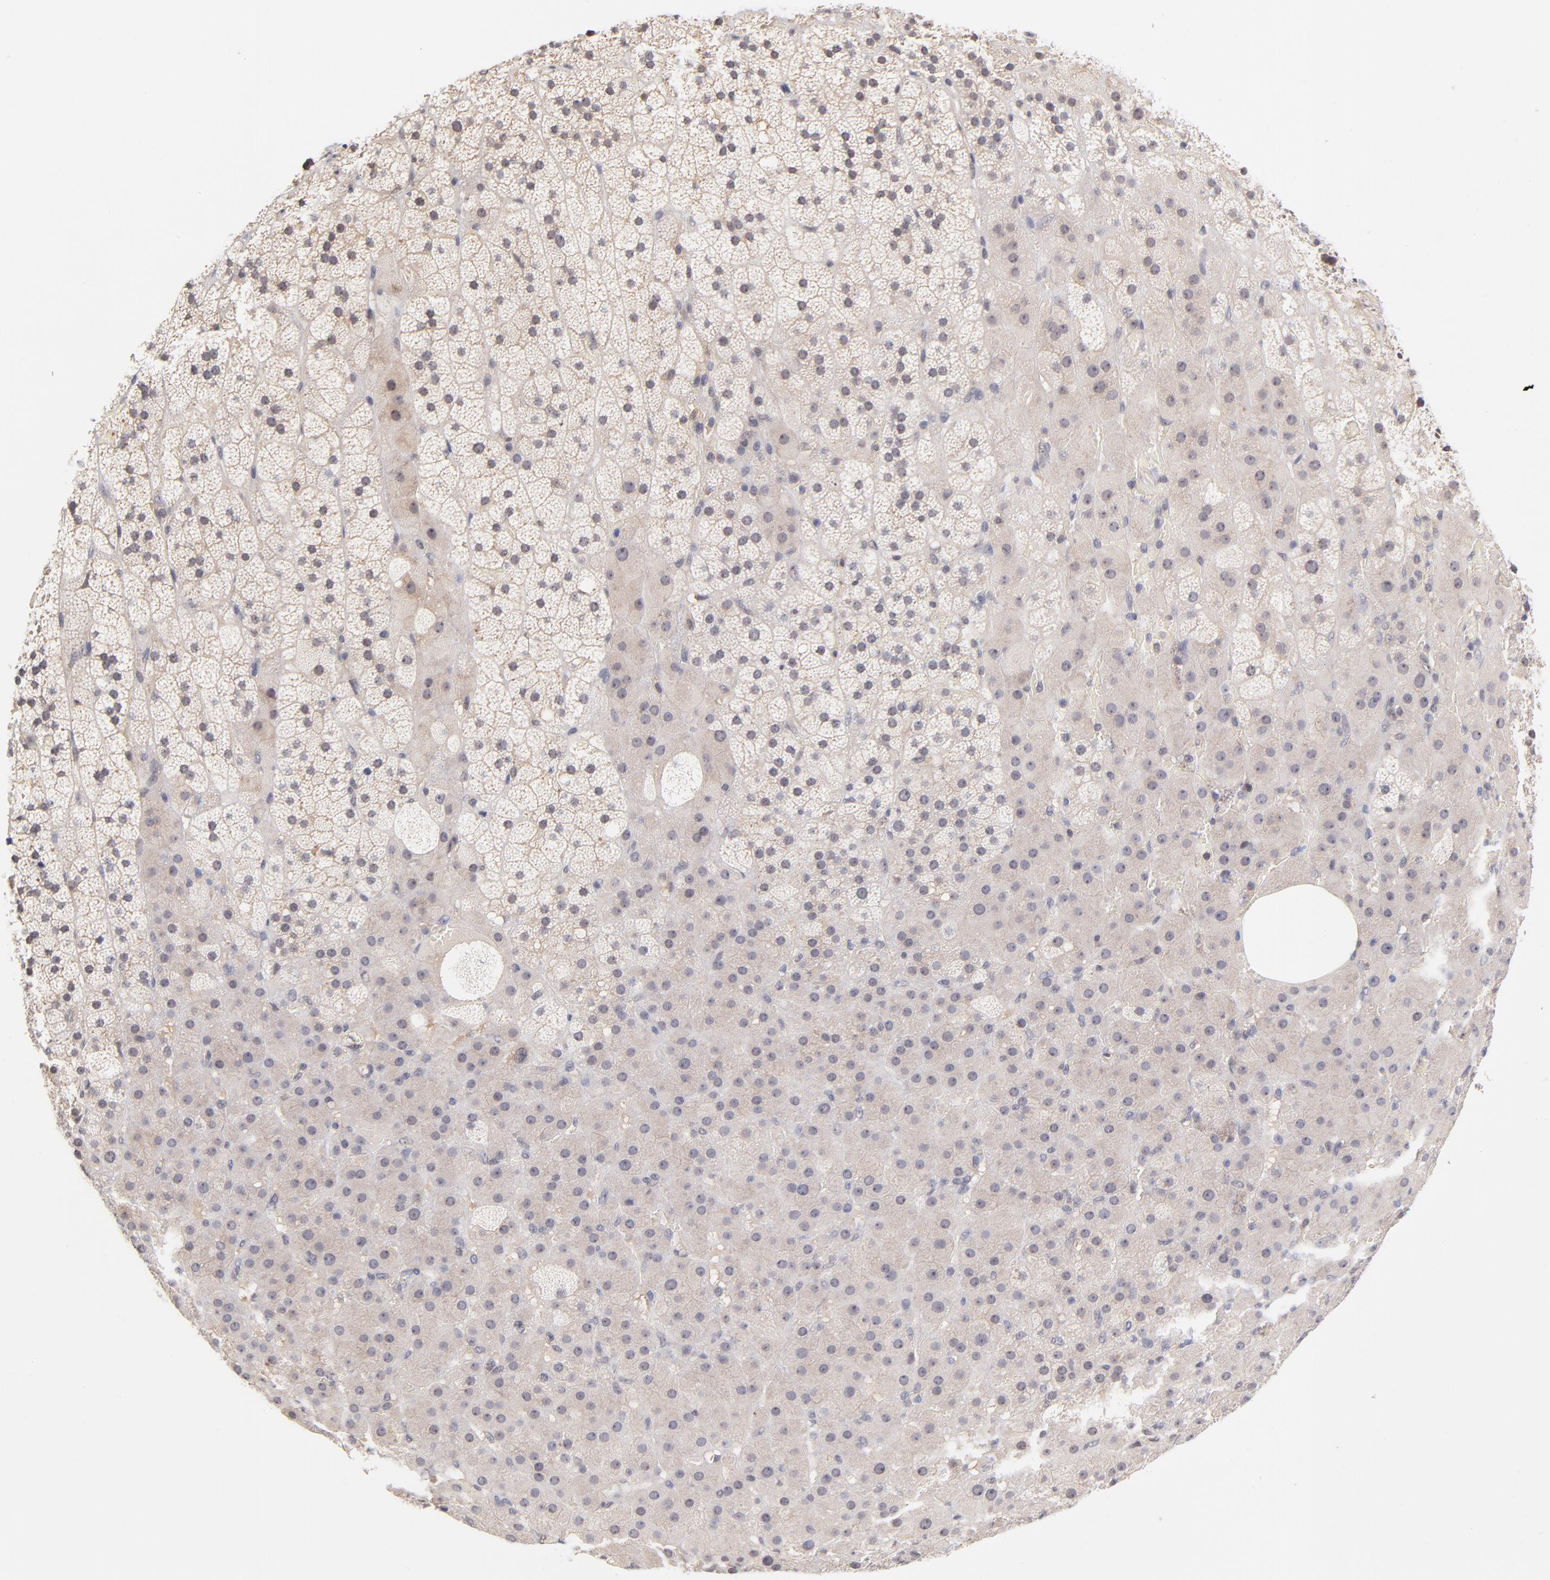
{"staining": {"intensity": "negative", "quantity": "none", "location": "none"}, "tissue": "adrenal gland", "cell_type": "Glandular cells", "image_type": "normal", "snomed": [{"axis": "morphology", "description": "Normal tissue, NOS"}, {"axis": "topography", "description": "Adrenal gland"}], "caption": "Protein analysis of unremarkable adrenal gland exhibits no significant expression in glandular cells. (Immunohistochemistry (ihc), brightfield microscopy, high magnification).", "gene": "UBE2E2", "patient": {"sex": "male", "age": 35}}